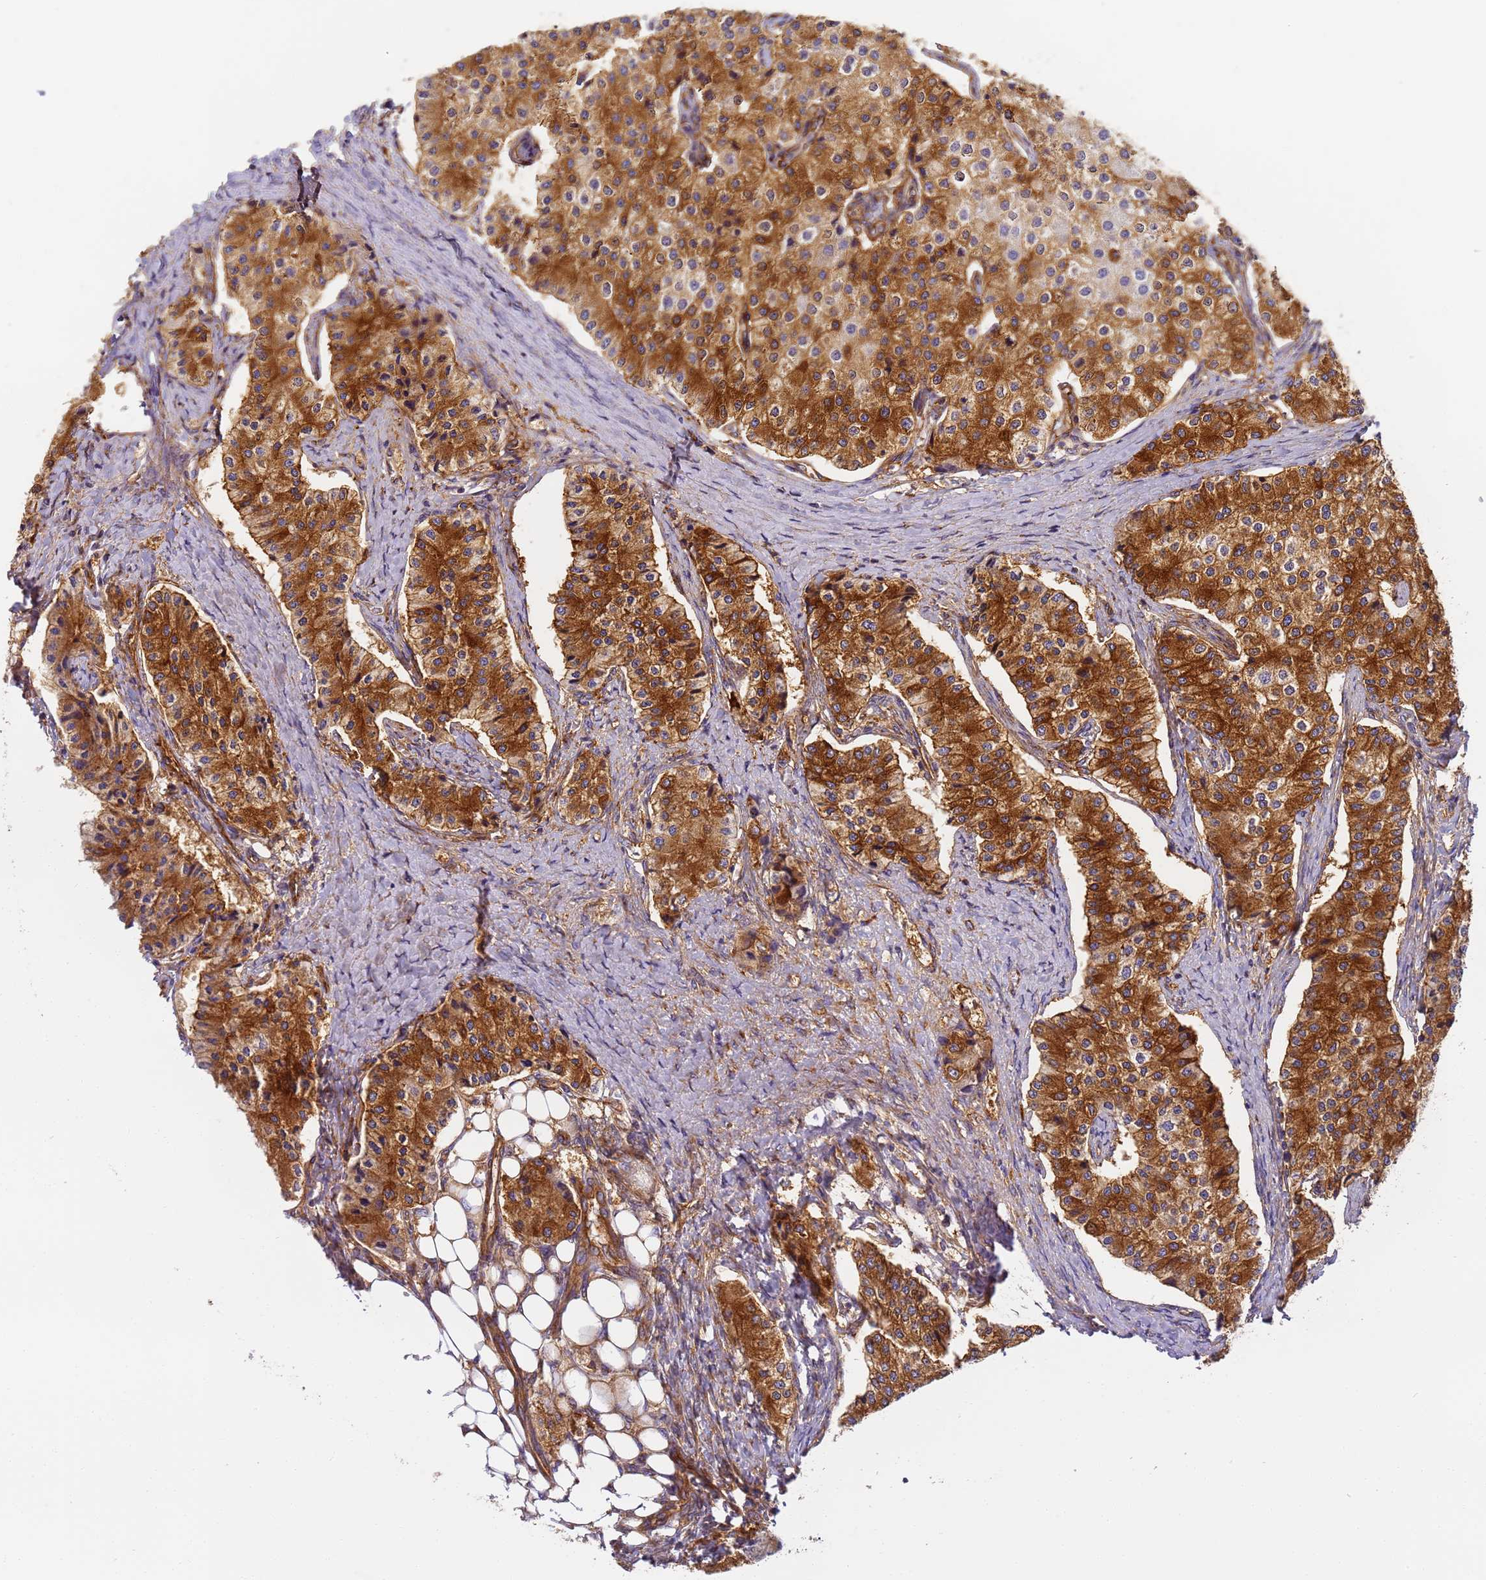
{"staining": {"intensity": "strong", "quantity": ">75%", "location": "cytoplasmic/membranous"}, "tissue": "carcinoid", "cell_type": "Tumor cells", "image_type": "cancer", "snomed": [{"axis": "morphology", "description": "Carcinoid, malignant, NOS"}, {"axis": "topography", "description": "Colon"}], "caption": "IHC of carcinoid shows high levels of strong cytoplasmic/membranous expression in approximately >75% of tumor cells.", "gene": "DYNC1I2", "patient": {"sex": "female", "age": 52}}